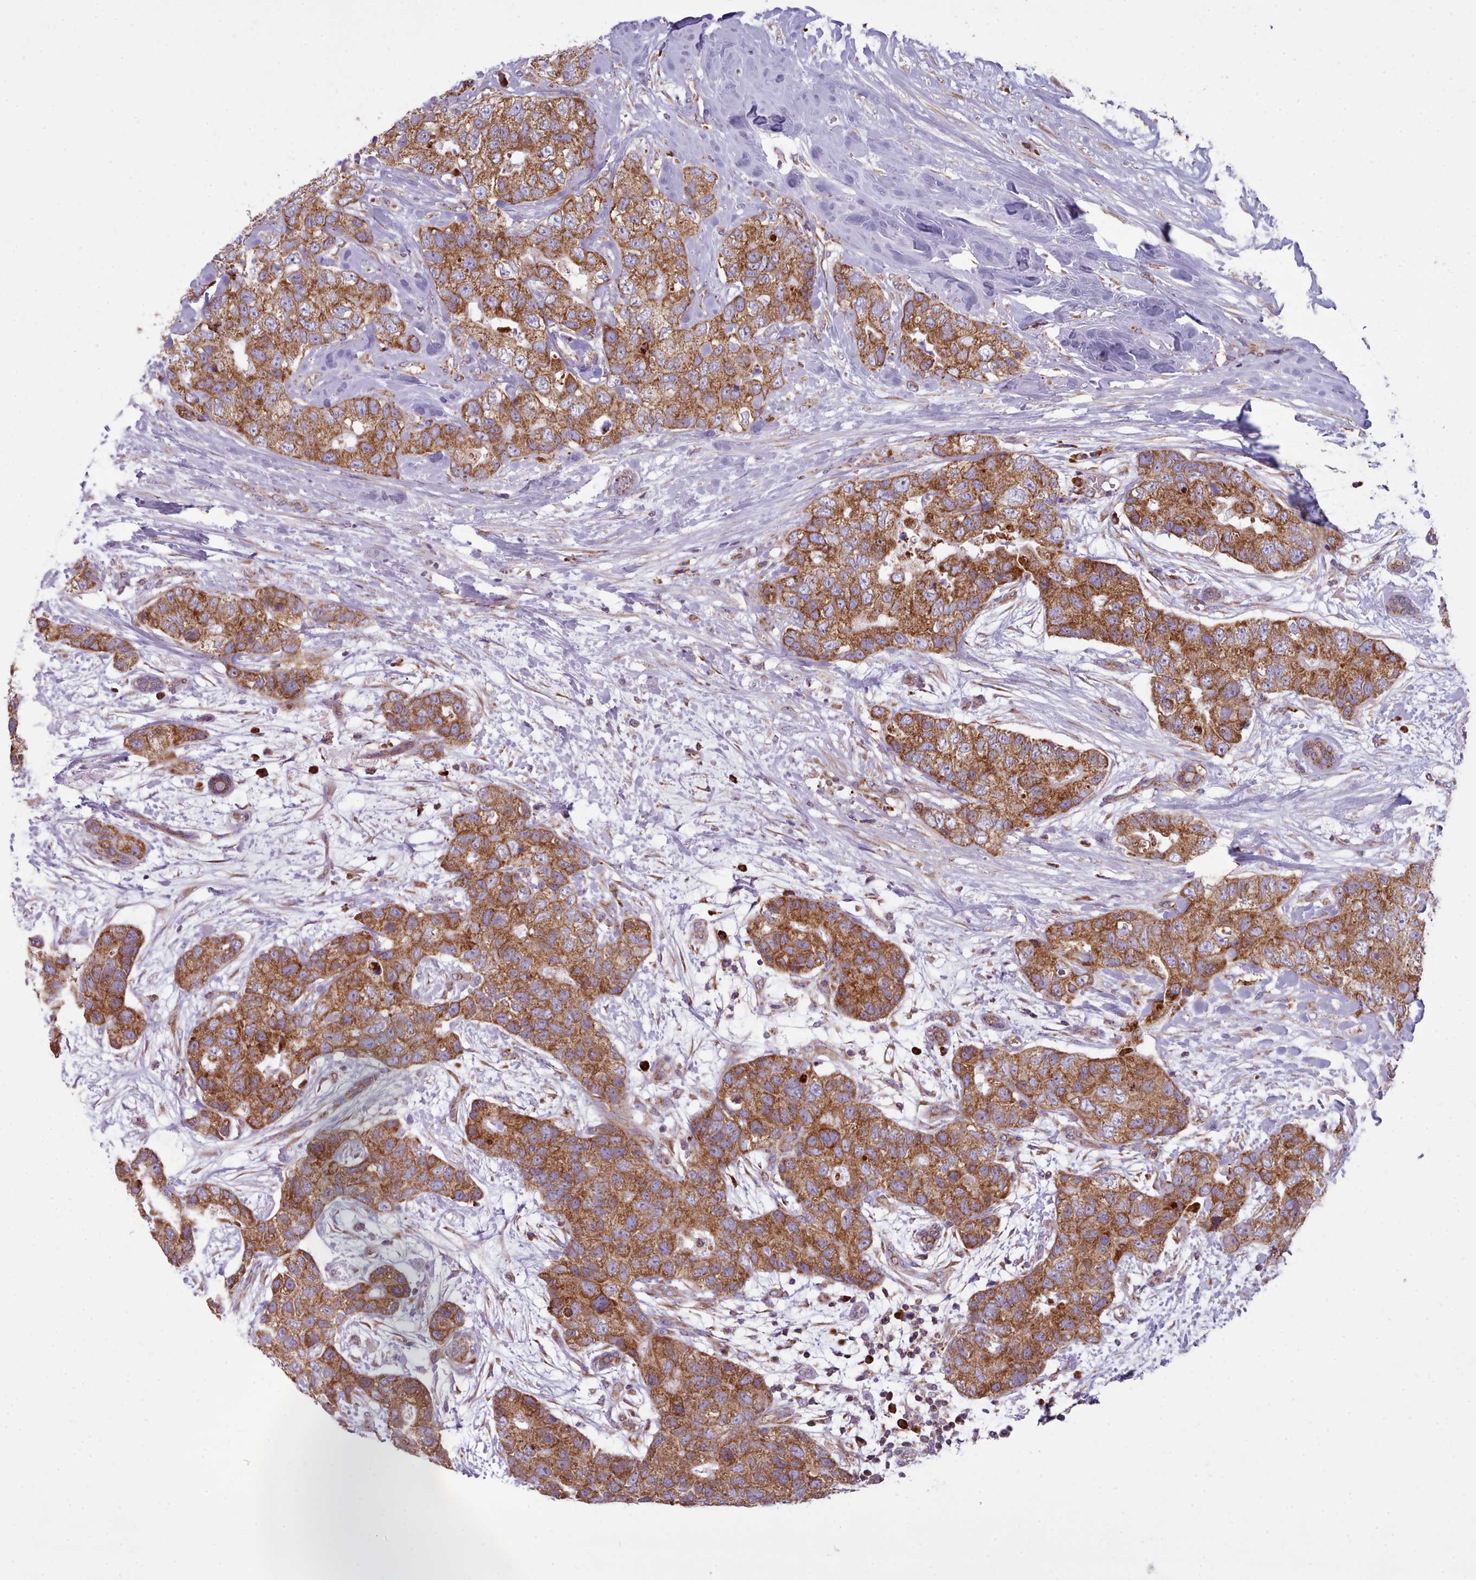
{"staining": {"intensity": "strong", "quantity": ">75%", "location": "cytoplasmic/membranous"}, "tissue": "breast cancer", "cell_type": "Tumor cells", "image_type": "cancer", "snomed": [{"axis": "morphology", "description": "Duct carcinoma"}, {"axis": "topography", "description": "Breast"}], "caption": "Breast cancer was stained to show a protein in brown. There is high levels of strong cytoplasmic/membranous positivity in about >75% of tumor cells.", "gene": "SRP54", "patient": {"sex": "female", "age": 62}}